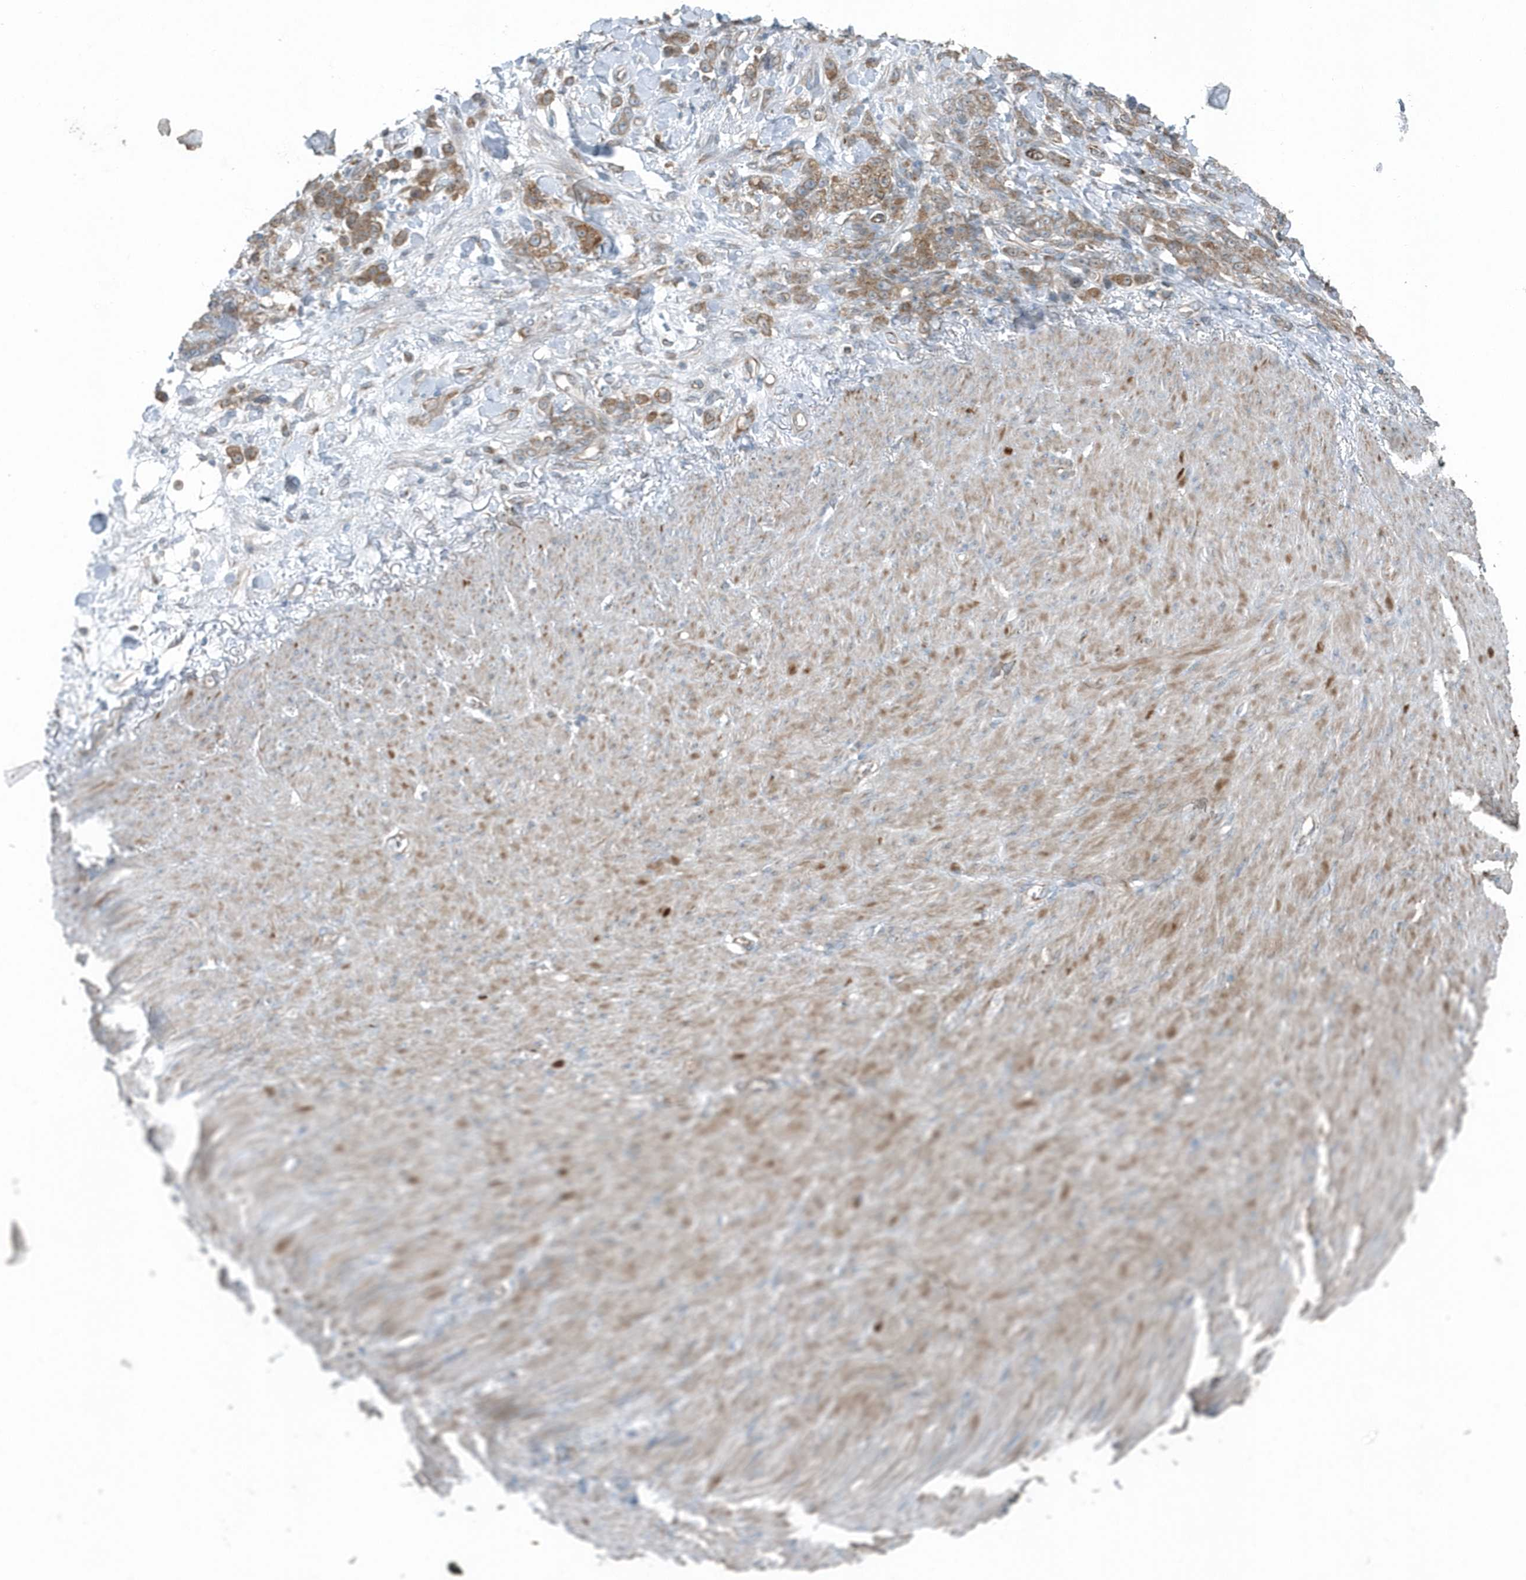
{"staining": {"intensity": "moderate", "quantity": ">75%", "location": "cytoplasmic/membranous"}, "tissue": "stomach cancer", "cell_type": "Tumor cells", "image_type": "cancer", "snomed": [{"axis": "morphology", "description": "Normal tissue, NOS"}, {"axis": "morphology", "description": "Adenocarcinoma, NOS"}, {"axis": "topography", "description": "Stomach"}], "caption": "This photomicrograph displays immunohistochemistry staining of adenocarcinoma (stomach), with medium moderate cytoplasmic/membranous positivity in approximately >75% of tumor cells.", "gene": "GCC2", "patient": {"sex": "male", "age": 82}}